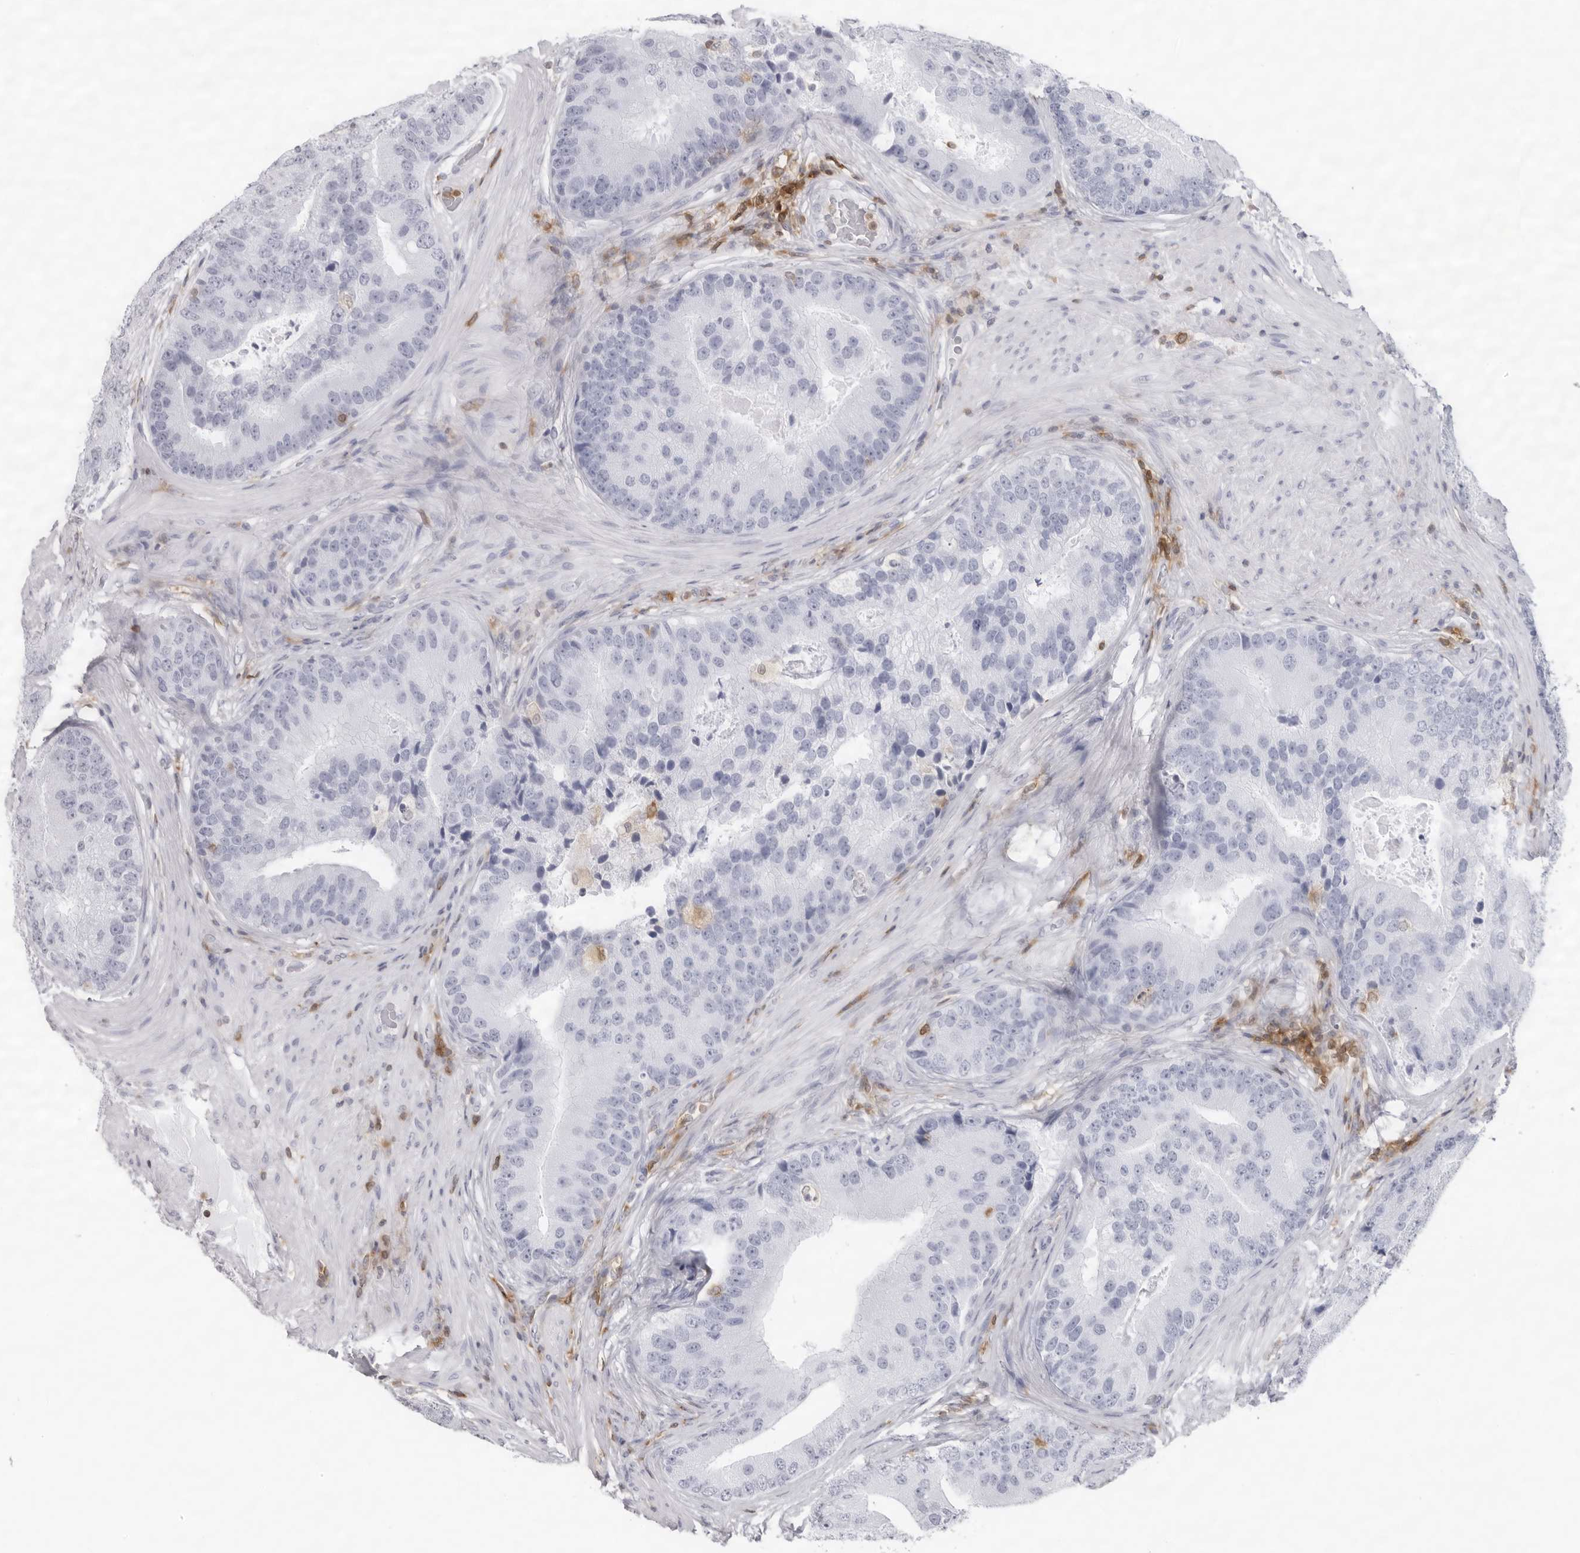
{"staining": {"intensity": "negative", "quantity": "none", "location": "none"}, "tissue": "prostate cancer", "cell_type": "Tumor cells", "image_type": "cancer", "snomed": [{"axis": "morphology", "description": "Adenocarcinoma, High grade"}, {"axis": "topography", "description": "Prostate"}], "caption": "A photomicrograph of human prostate cancer is negative for staining in tumor cells.", "gene": "FMNL1", "patient": {"sex": "male", "age": 70}}